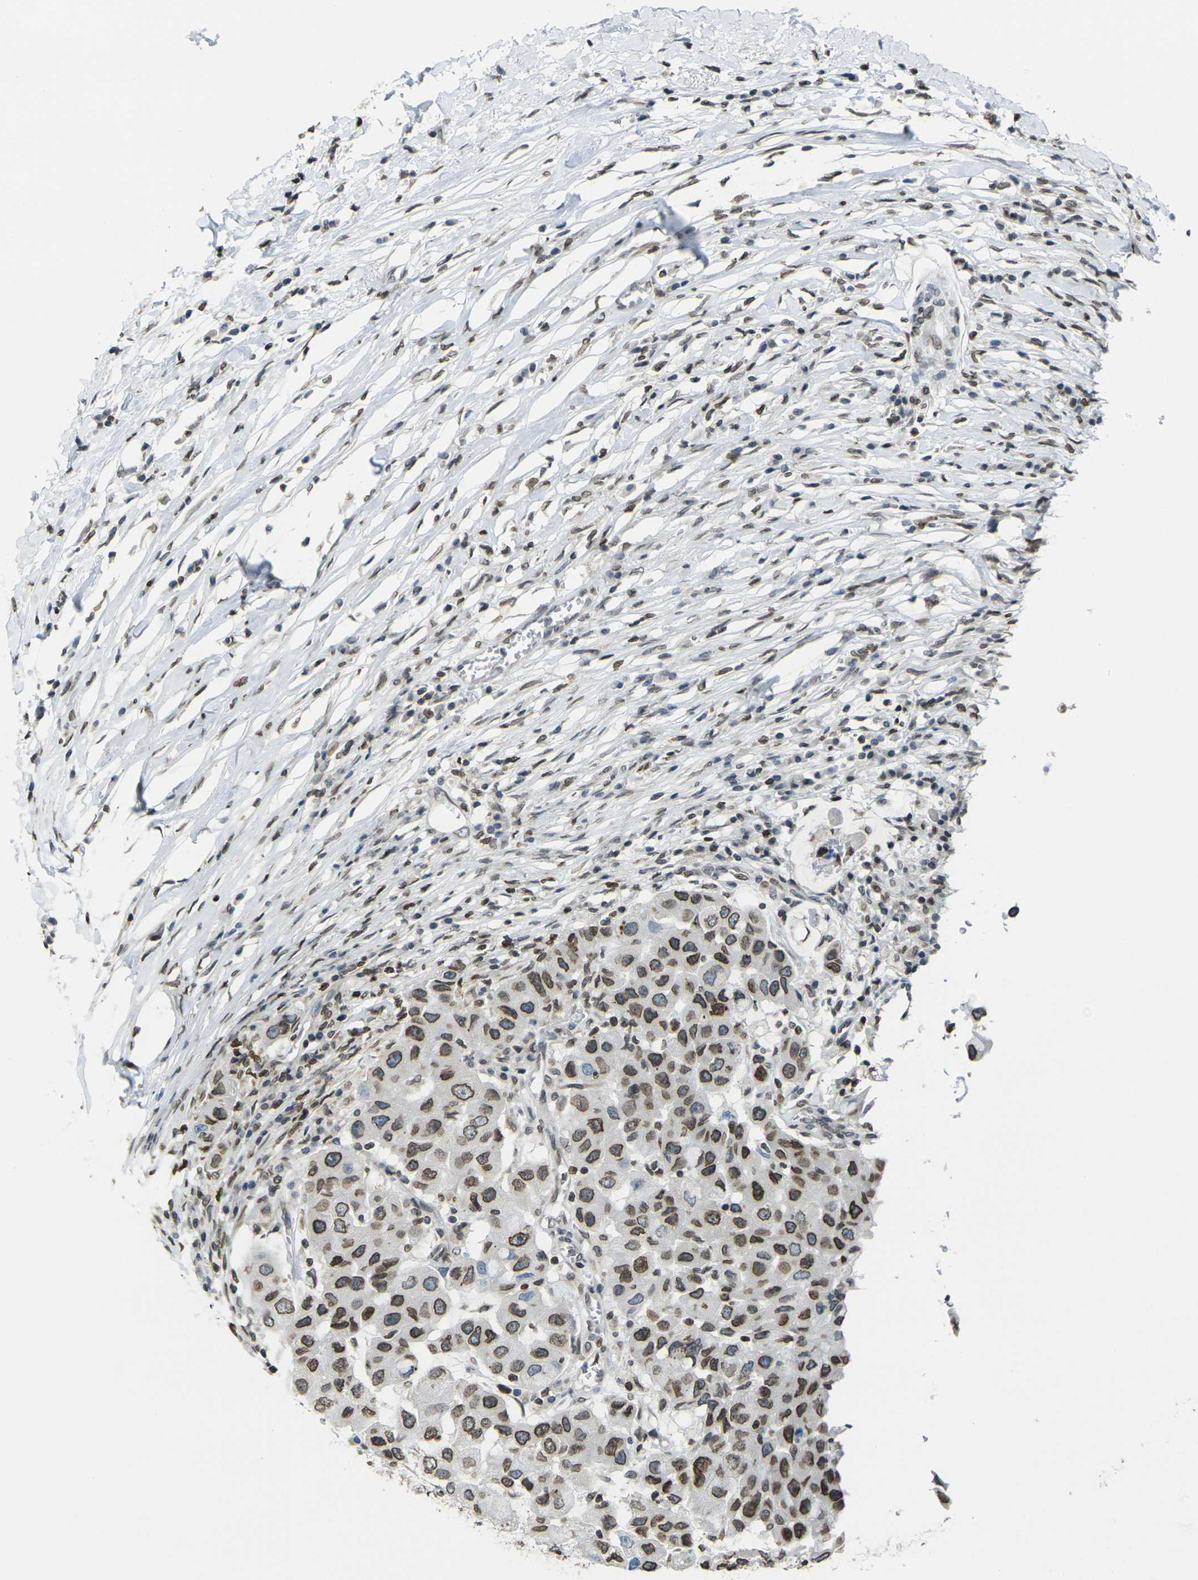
{"staining": {"intensity": "moderate", "quantity": ">75%", "location": "cytoplasmic/membranous,nuclear"}, "tissue": "breast cancer", "cell_type": "Tumor cells", "image_type": "cancer", "snomed": [{"axis": "morphology", "description": "Duct carcinoma"}, {"axis": "topography", "description": "Breast"}], "caption": "Immunohistochemical staining of human breast intraductal carcinoma demonstrates medium levels of moderate cytoplasmic/membranous and nuclear protein expression in approximately >75% of tumor cells.", "gene": "BRDT", "patient": {"sex": "female", "age": 27}}